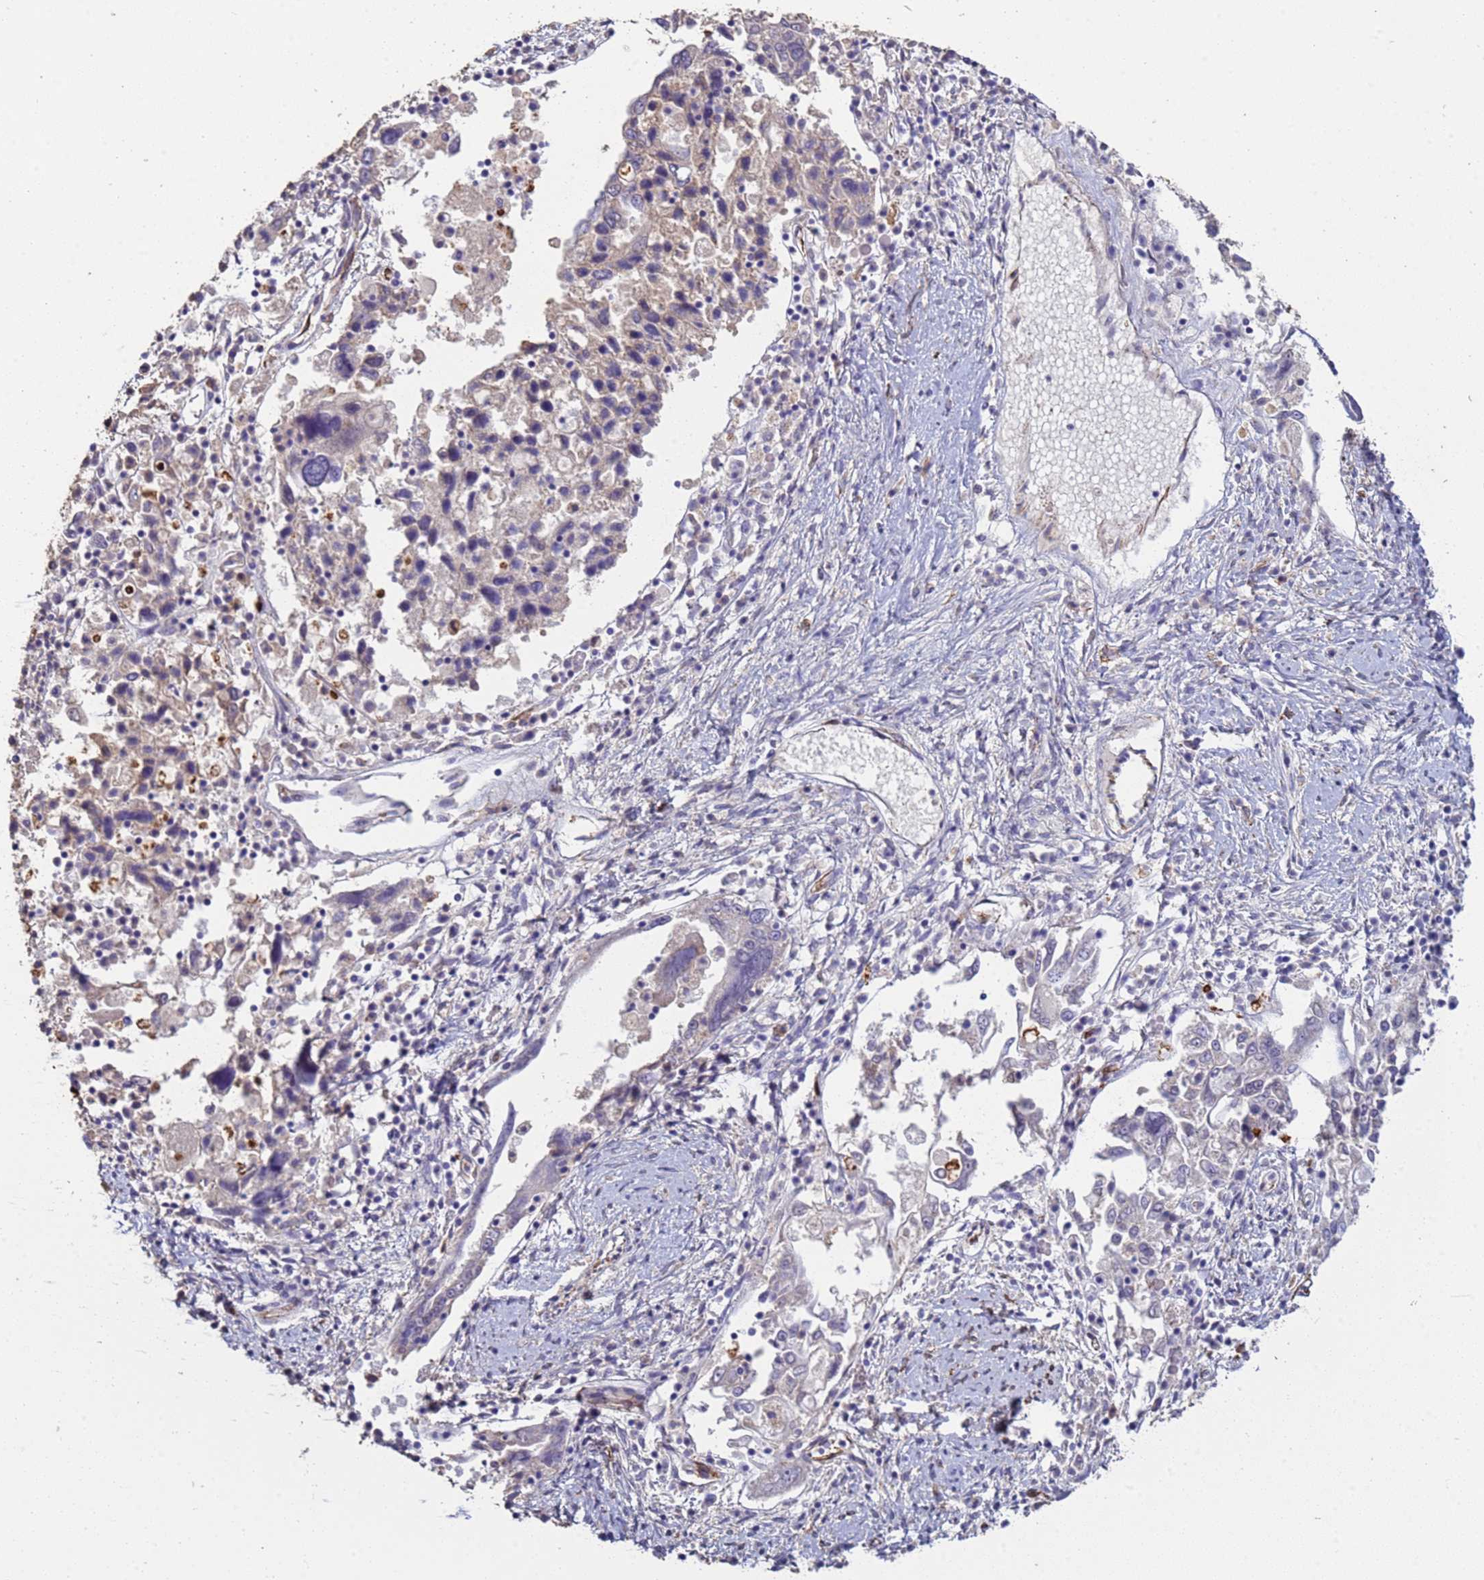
{"staining": {"intensity": "negative", "quantity": "none", "location": "none"}, "tissue": "ovarian cancer", "cell_type": "Tumor cells", "image_type": "cancer", "snomed": [{"axis": "morphology", "description": "Carcinoma, endometroid"}, {"axis": "topography", "description": "Ovary"}], "caption": "This is a image of immunohistochemistry (IHC) staining of ovarian cancer, which shows no staining in tumor cells.", "gene": "GASK1A", "patient": {"sex": "female", "age": 62}}